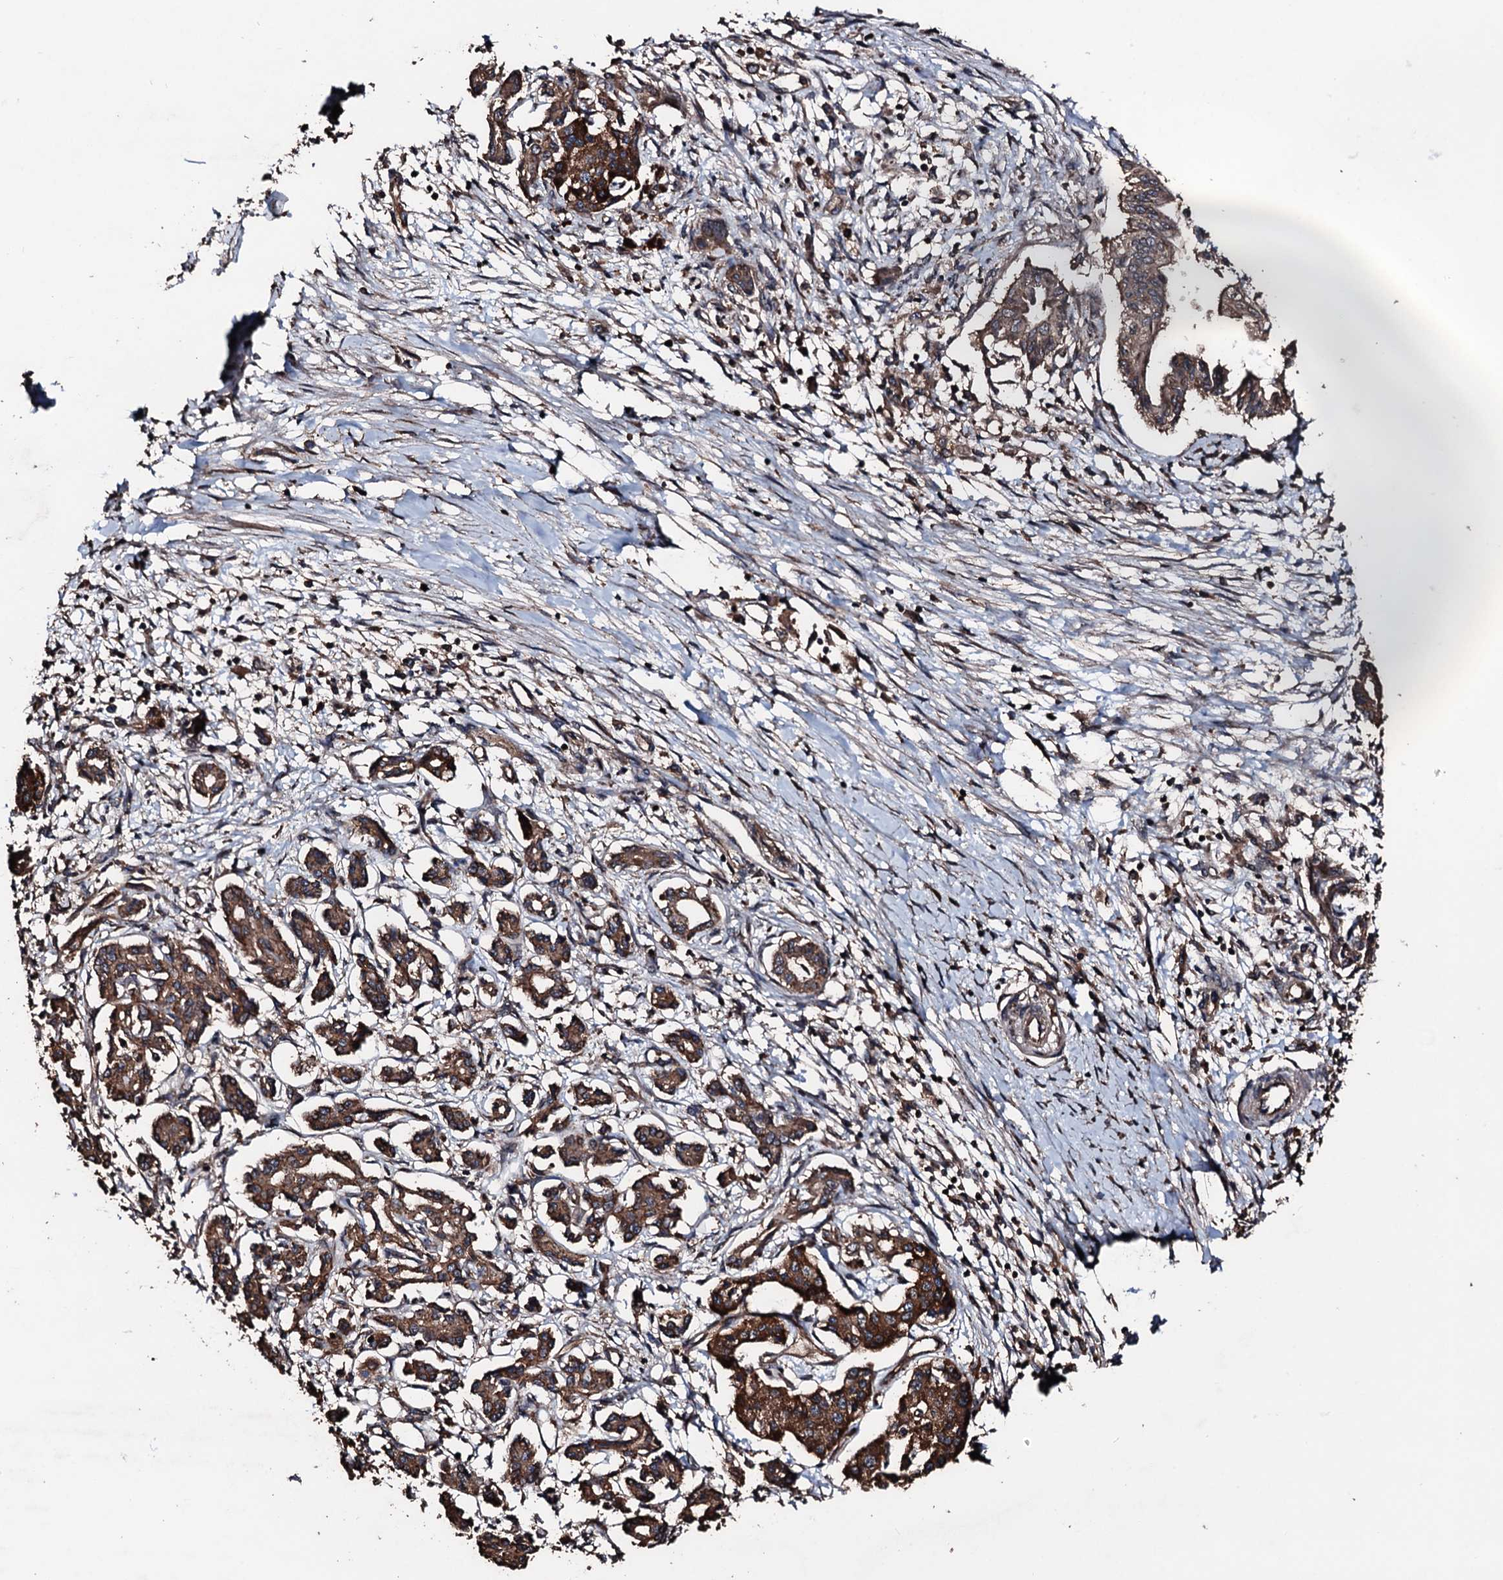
{"staining": {"intensity": "moderate", "quantity": ">75%", "location": "cytoplasmic/membranous"}, "tissue": "pancreatic cancer", "cell_type": "Tumor cells", "image_type": "cancer", "snomed": [{"axis": "morphology", "description": "Adenocarcinoma, NOS"}, {"axis": "topography", "description": "Pancreas"}], "caption": "Pancreatic cancer stained with a protein marker demonstrates moderate staining in tumor cells.", "gene": "KIF18A", "patient": {"sex": "female", "age": 50}}